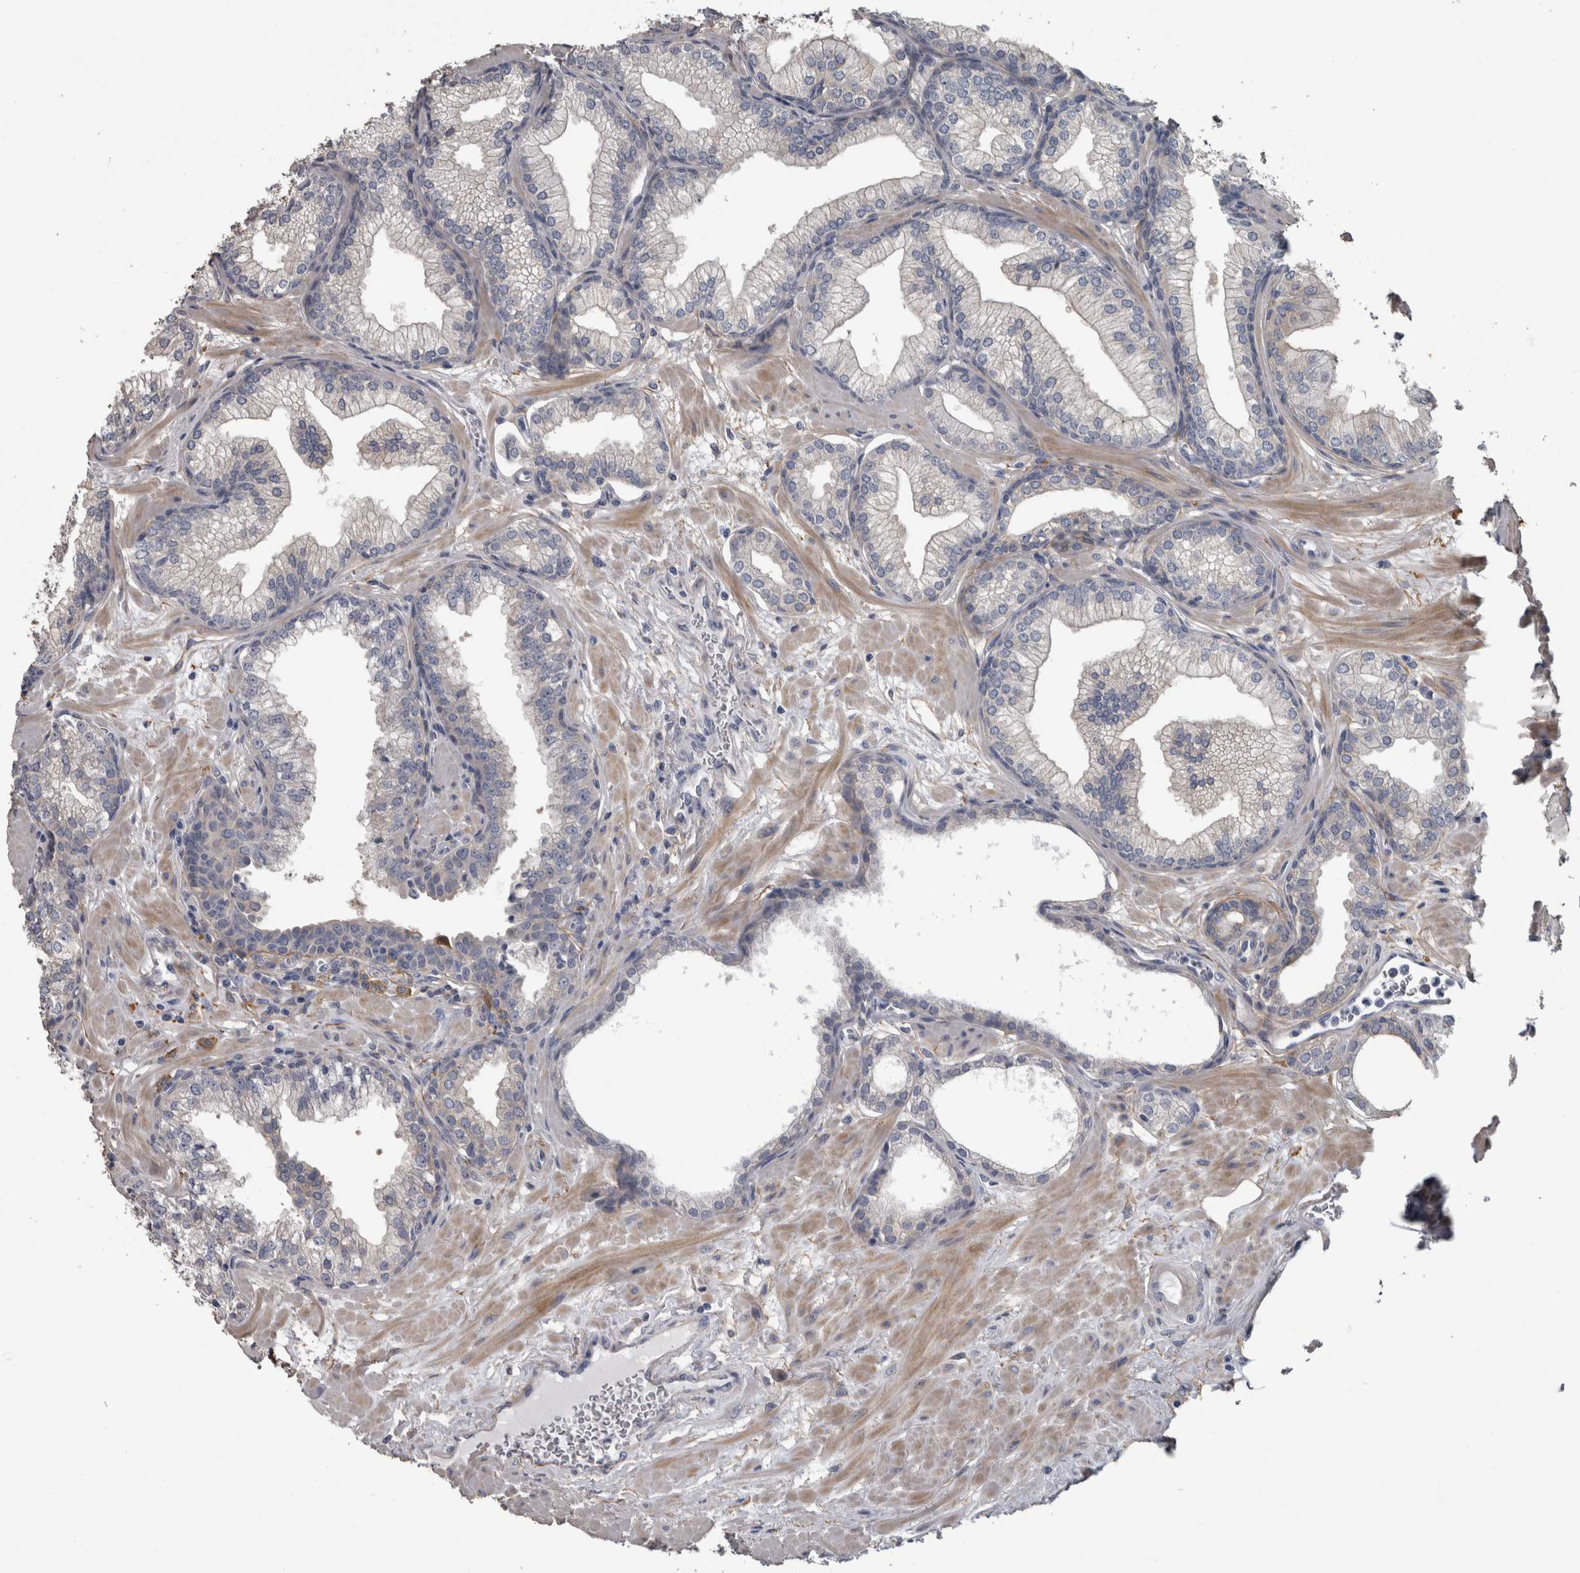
{"staining": {"intensity": "weak", "quantity": "<25%", "location": "cytoplasmic/membranous"}, "tissue": "prostate", "cell_type": "Glandular cells", "image_type": "normal", "snomed": [{"axis": "morphology", "description": "Normal tissue, NOS"}, {"axis": "morphology", "description": "Urothelial carcinoma, Low grade"}, {"axis": "topography", "description": "Urinary bladder"}, {"axis": "topography", "description": "Prostate"}], "caption": "Human prostate stained for a protein using immunohistochemistry demonstrates no expression in glandular cells.", "gene": "EFEMP2", "patient": {"sex": "male", "age": 60}}